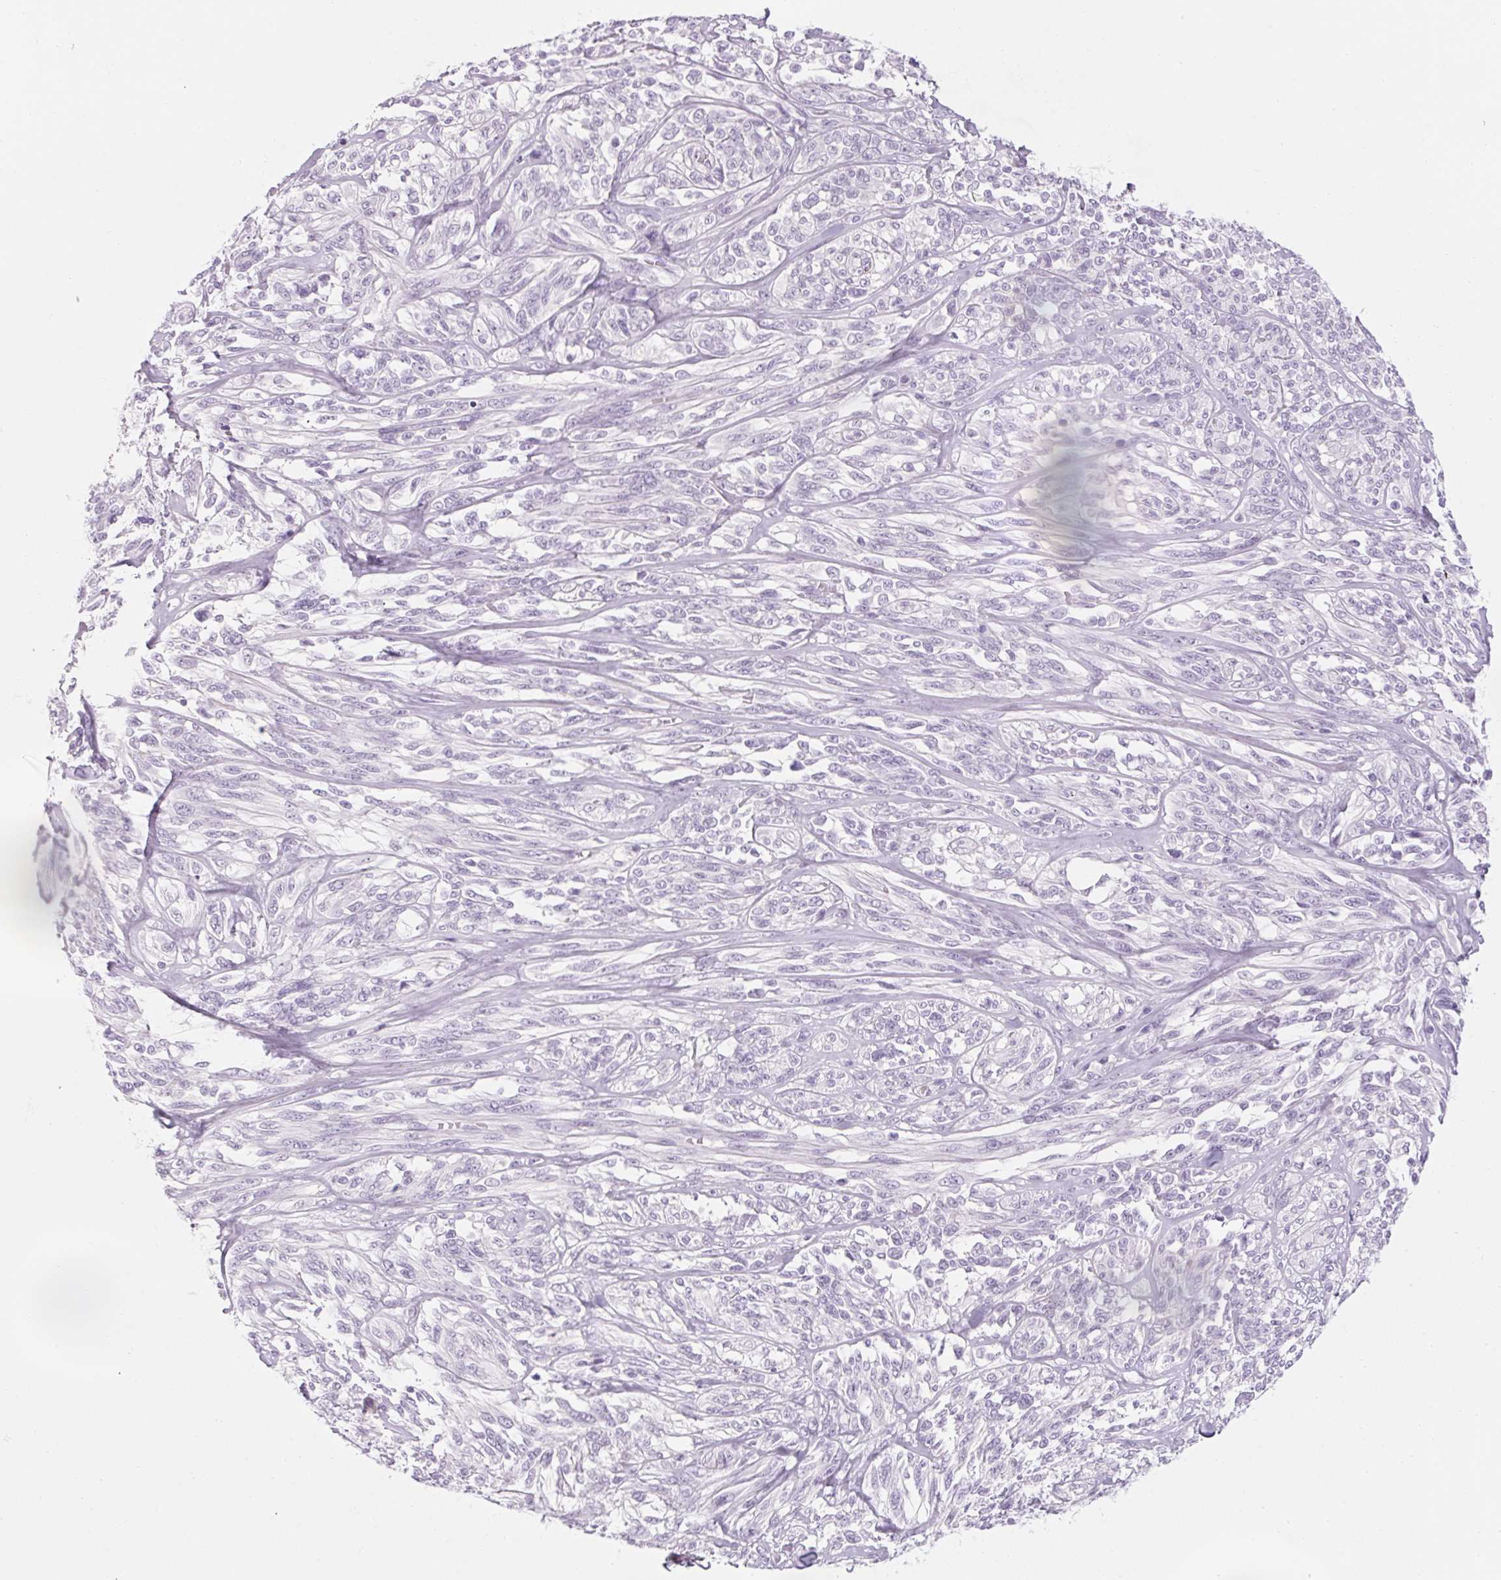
{"staining": {"intensity": "negative", "quantity": "none", "location": "none"}, "tissue": "melanoma", "cell_type": "Tumor cells", "image_type": "cancer", "snomed": [{"axis": "morphology", "description": "Malignant melanoma, NOS"}, {"axis": "topography", "description": "Skin"}], "caption": "Tumor cells are negative for brown protein staining in melanoma.", "gene": "RPTN", "patient": {"sex": "female", "age": 91}}